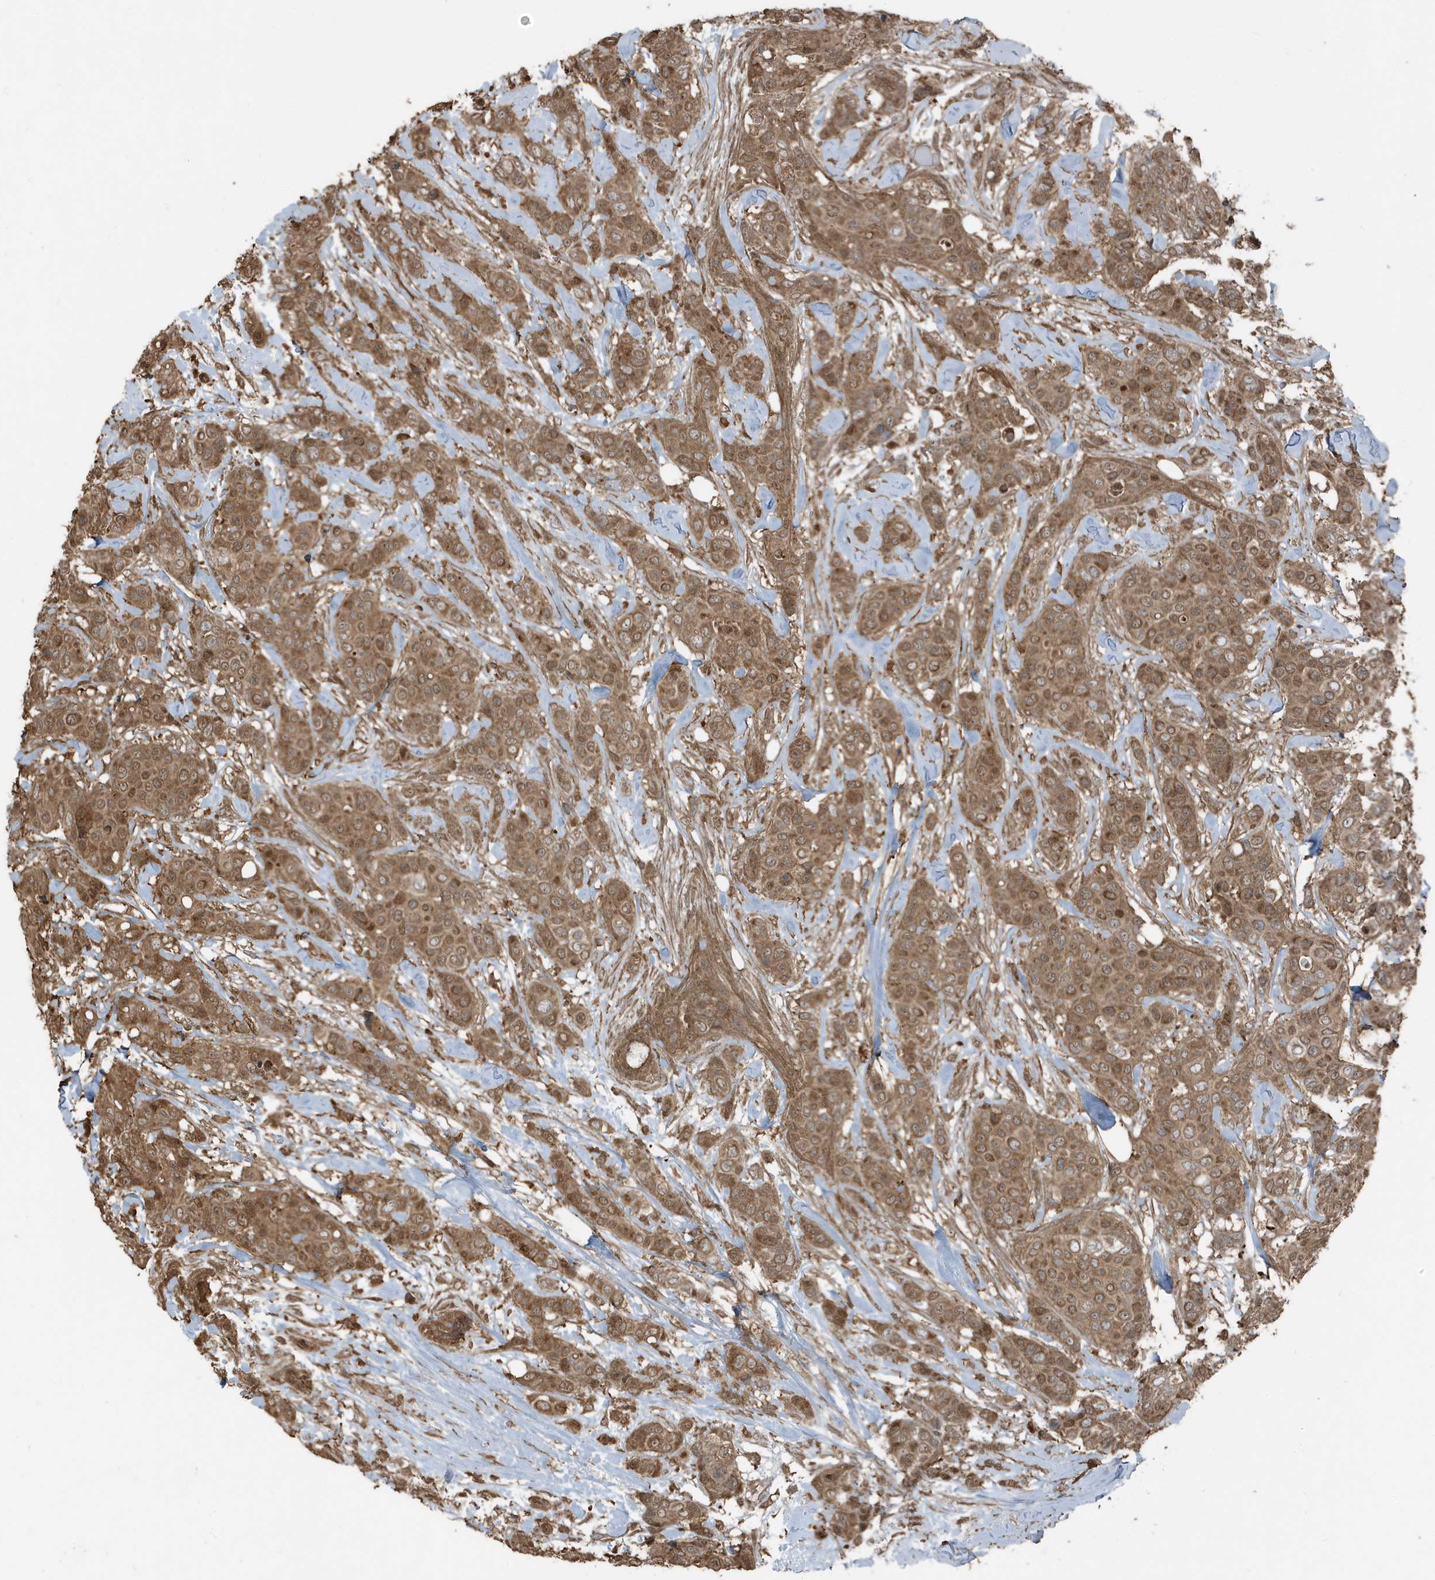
{"staining": {"intensity": "moderate", "quantity": ">75%", "location": "cytoplasmic/membranous"}, "tissue": "breast cancer", "cell_type": "Tumor cells", "image_type": "cancer", "snomed": [{"axis": "morphology", "description": "Lobular carcinoma"}, {"axis": "topography", "description": "Breast"}], "caption": "Immunohistochemistry (DAB (3,3'-diaminobenzidine)) staining of human breast cancer displays moderate cytoplasmic/membranous protein staining in approximately >75% of tumor cells. (brown staining indicates protein expression, while blue staining denotes nuclei).", "gene": "AZI2", "patient": {"sex": "female", "age": 51}}